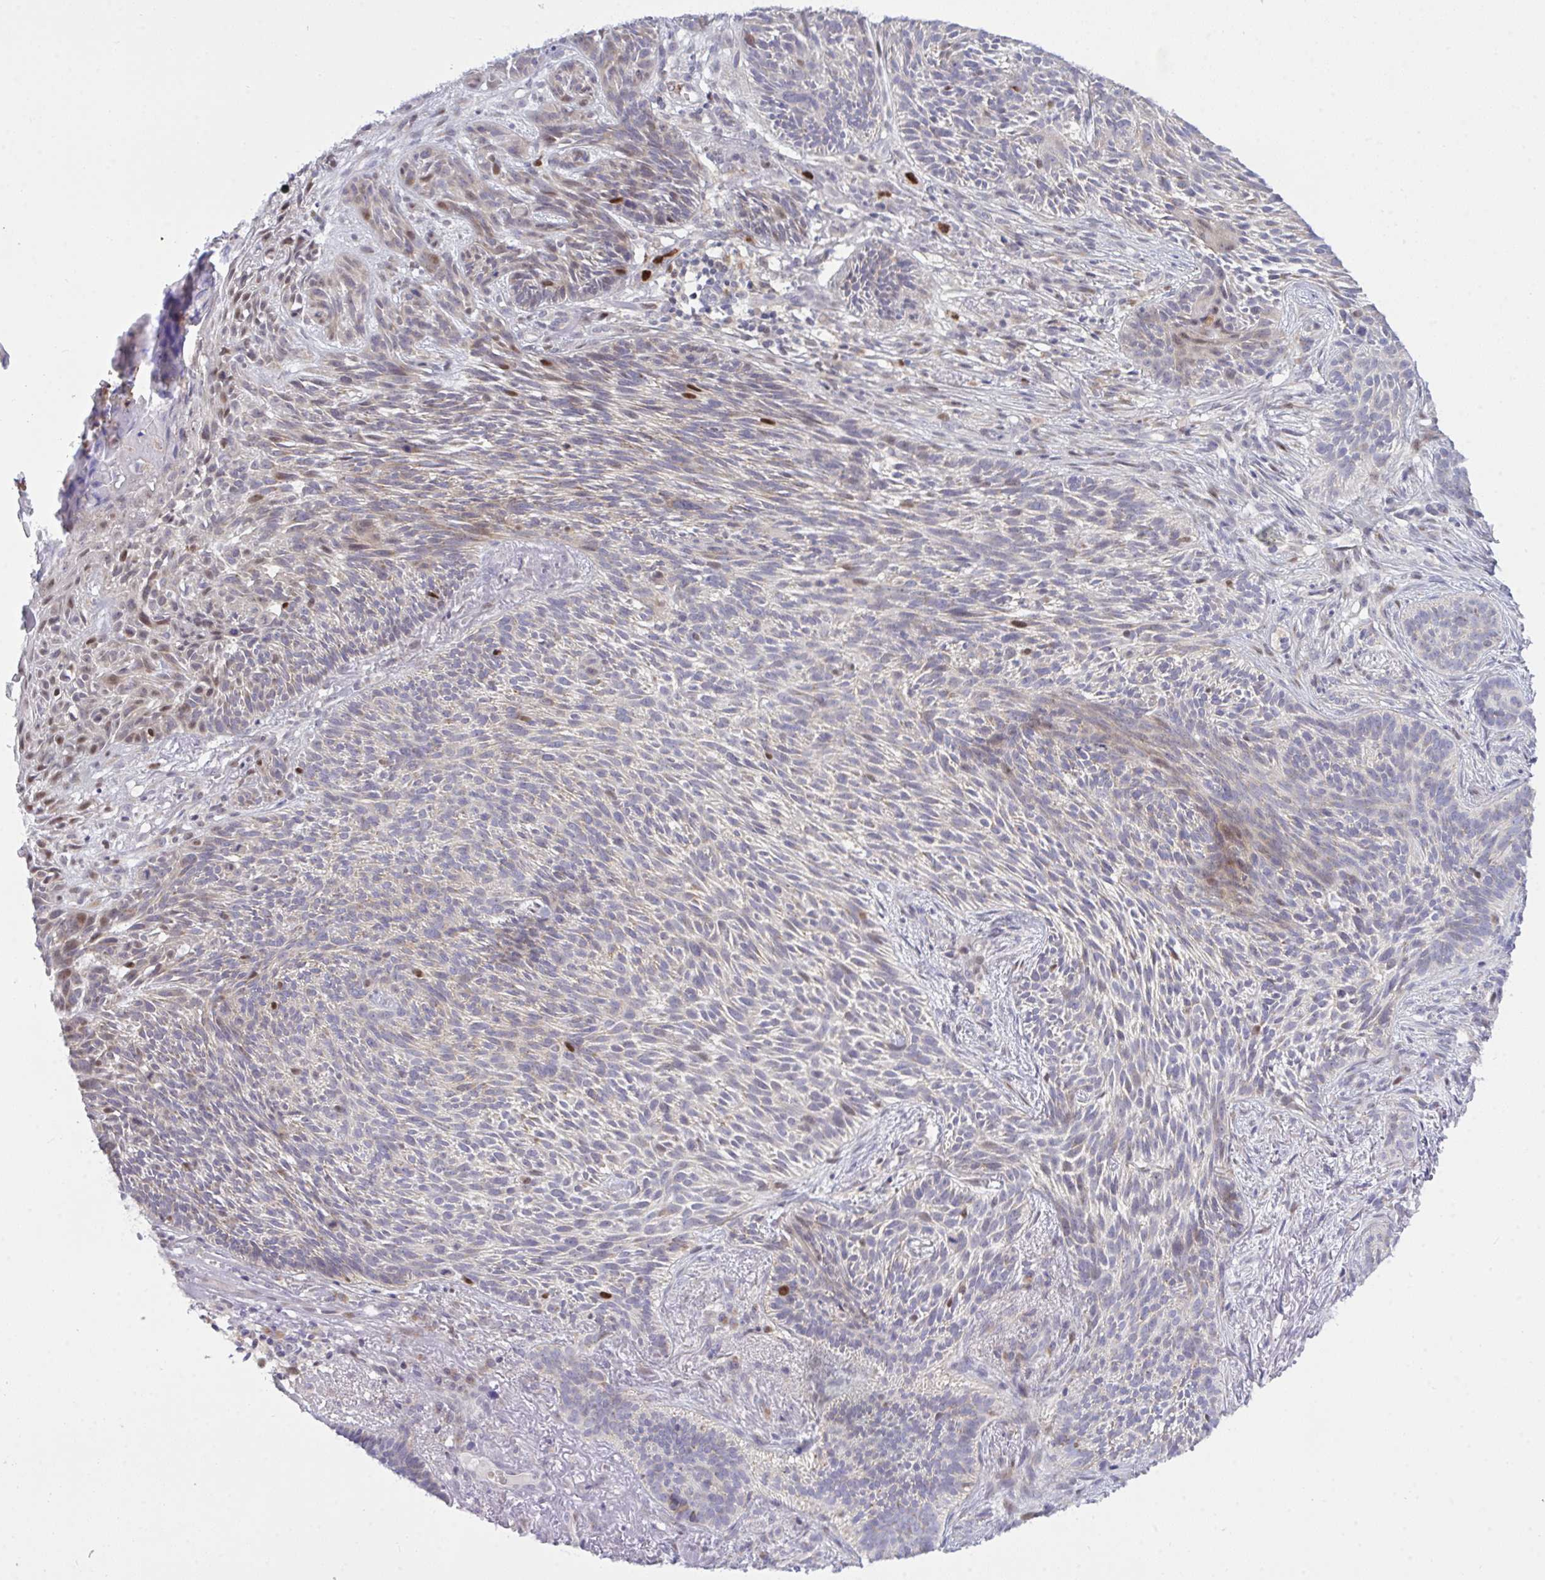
{"staining": {"intensity": "weak", "quantity": "<25%", "location": "cytoplasmic/membranous,nuclear"}, "tissue": "skin cancer", "cell_type": "Tumor cells", "image_type": "cancer", "snomed": [{"axis": "morphology", "description": "Basal cell carcinoma"}, {"axis": "topography", "description": "Skin"}], "caption": "DAB immunohistochemical staining of skin cancer reveals no significant expression in tumor cells.", "gene": "ZNF554", "patient": {"sex": "female", "age": 78}}